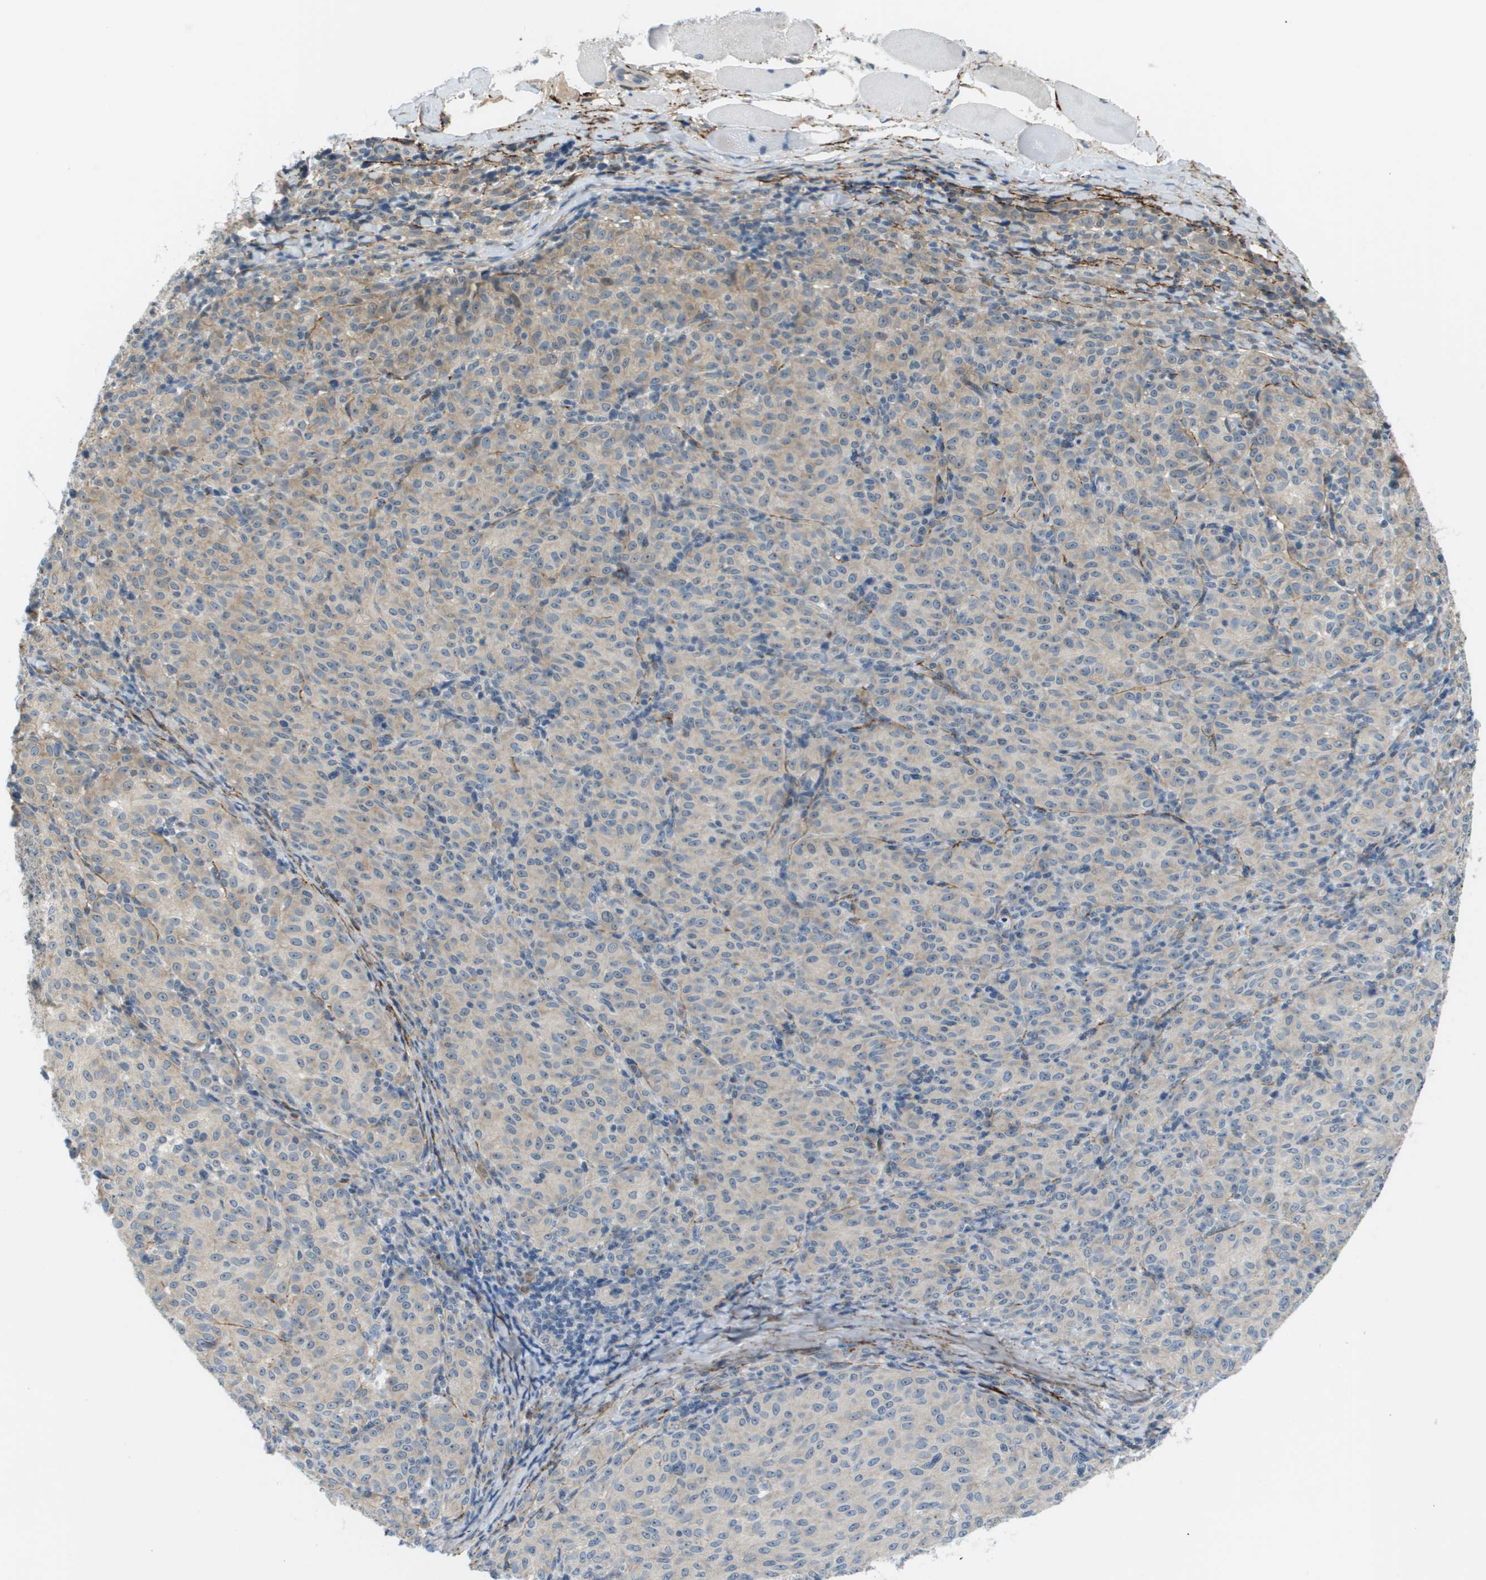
{"staining": {"intensity": "negative", "quantity": "none", "location": "none"}, "tissue": "melanoma", "cell_type": "Tumor cells", "image_type": "cancer", "snomed": [{"axis": "morphology", "description": "Malignant melanoma, NOS"}, {"axis": "topography", "description": "Skin"}], "caption": "A micrograph of human malignant melanoma is negative for staining in tumor cells.", "gene": "OTUD5", "patient": {"sex": "female", "age": 72}}